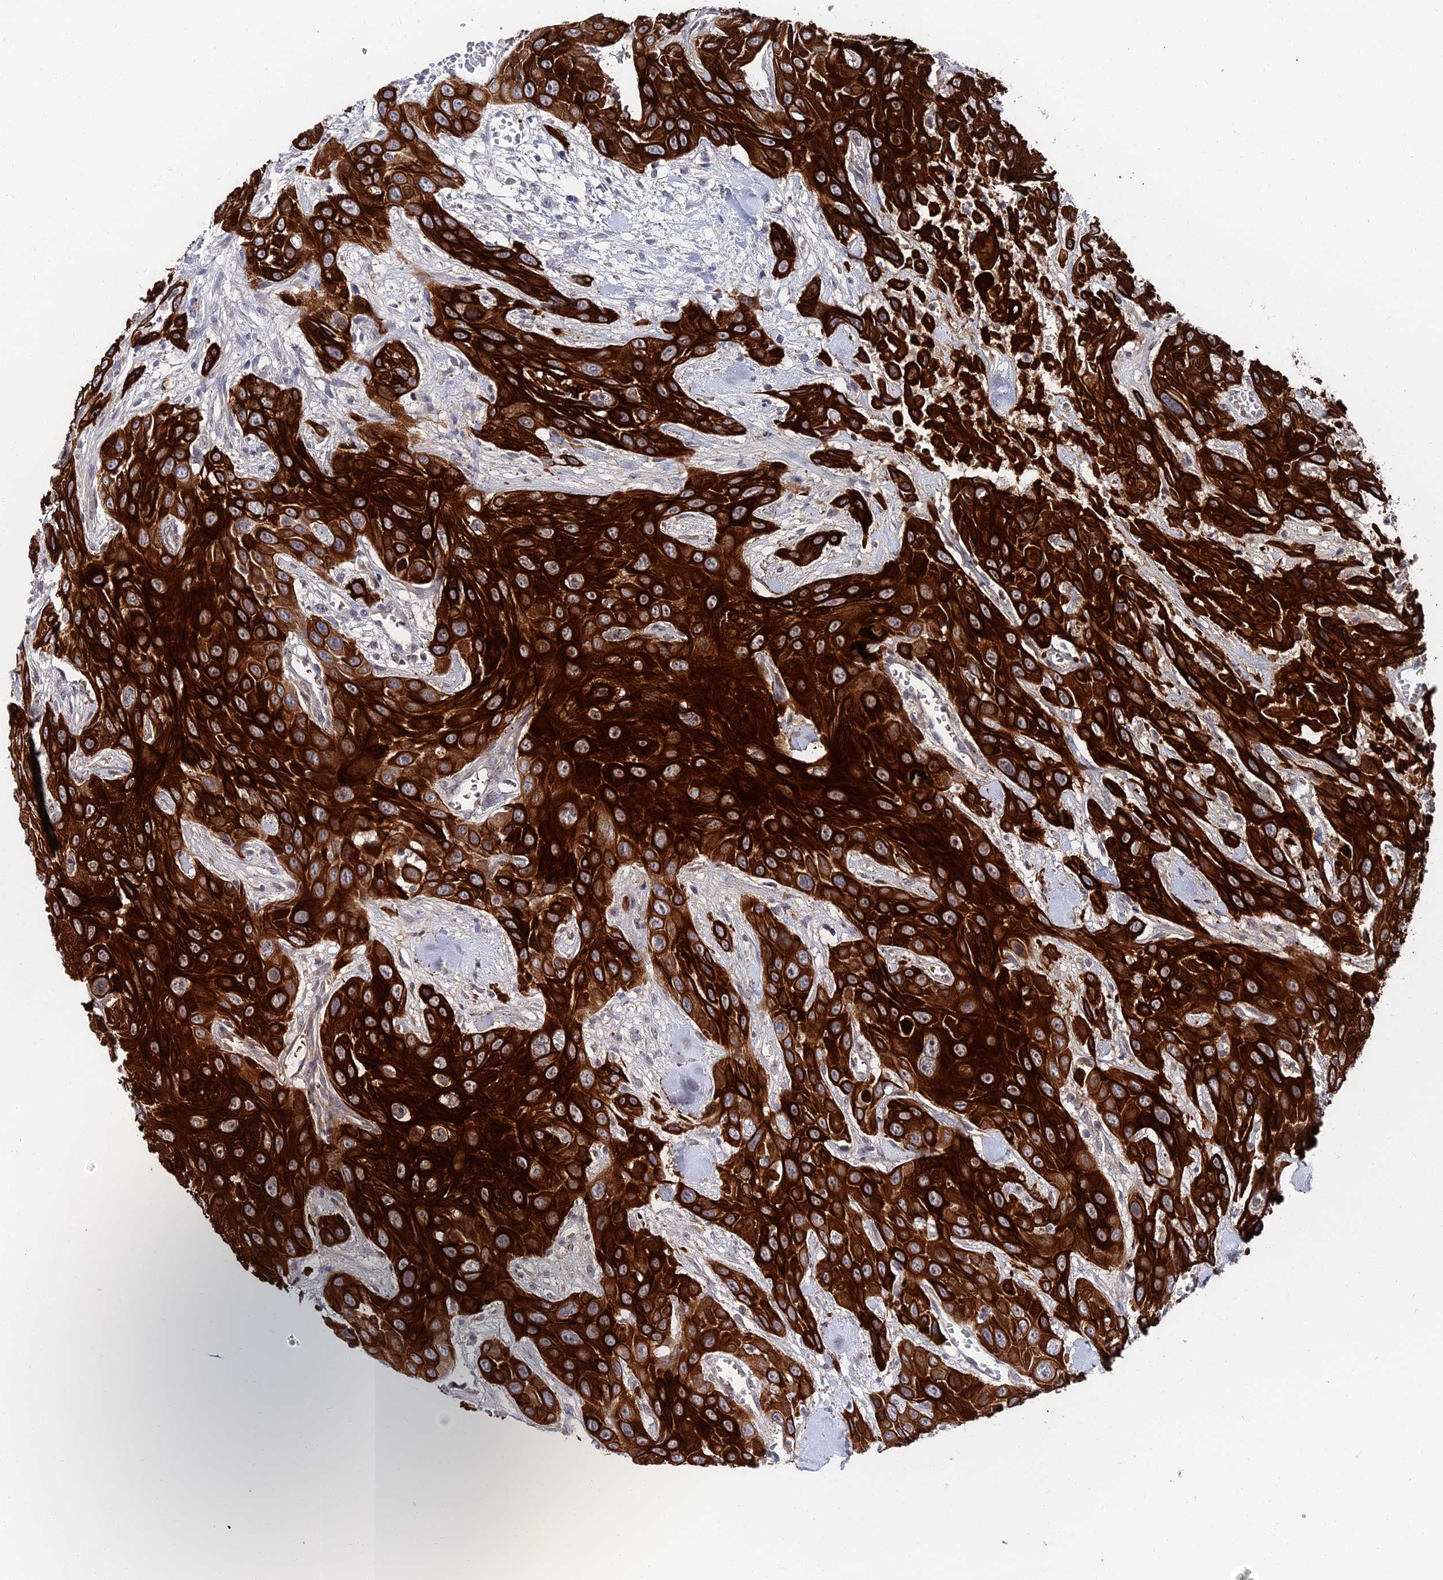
{"staining": {"intensity": "strong", "quantity": ">75%", "location": "cytoplasmic/membranous"}, "tissue": "head and neck cancer", "cell_type": "Tumor cells", "image_type": "cancer", "snomed": [{"axis": "morphology", "description": "Squamous cell carcinoma, NOS"}, {"axis": "topography", "description": "Head-Neck"}], "caption": "Human squamous cell carcinoma (head and neck) stained with a brown dye exhibits strong cytoplasmic/membranous positive positivity in about >75% of tumor cells.", "gene": "KRT17", "patient": {"sex": "male", "age": 81}}